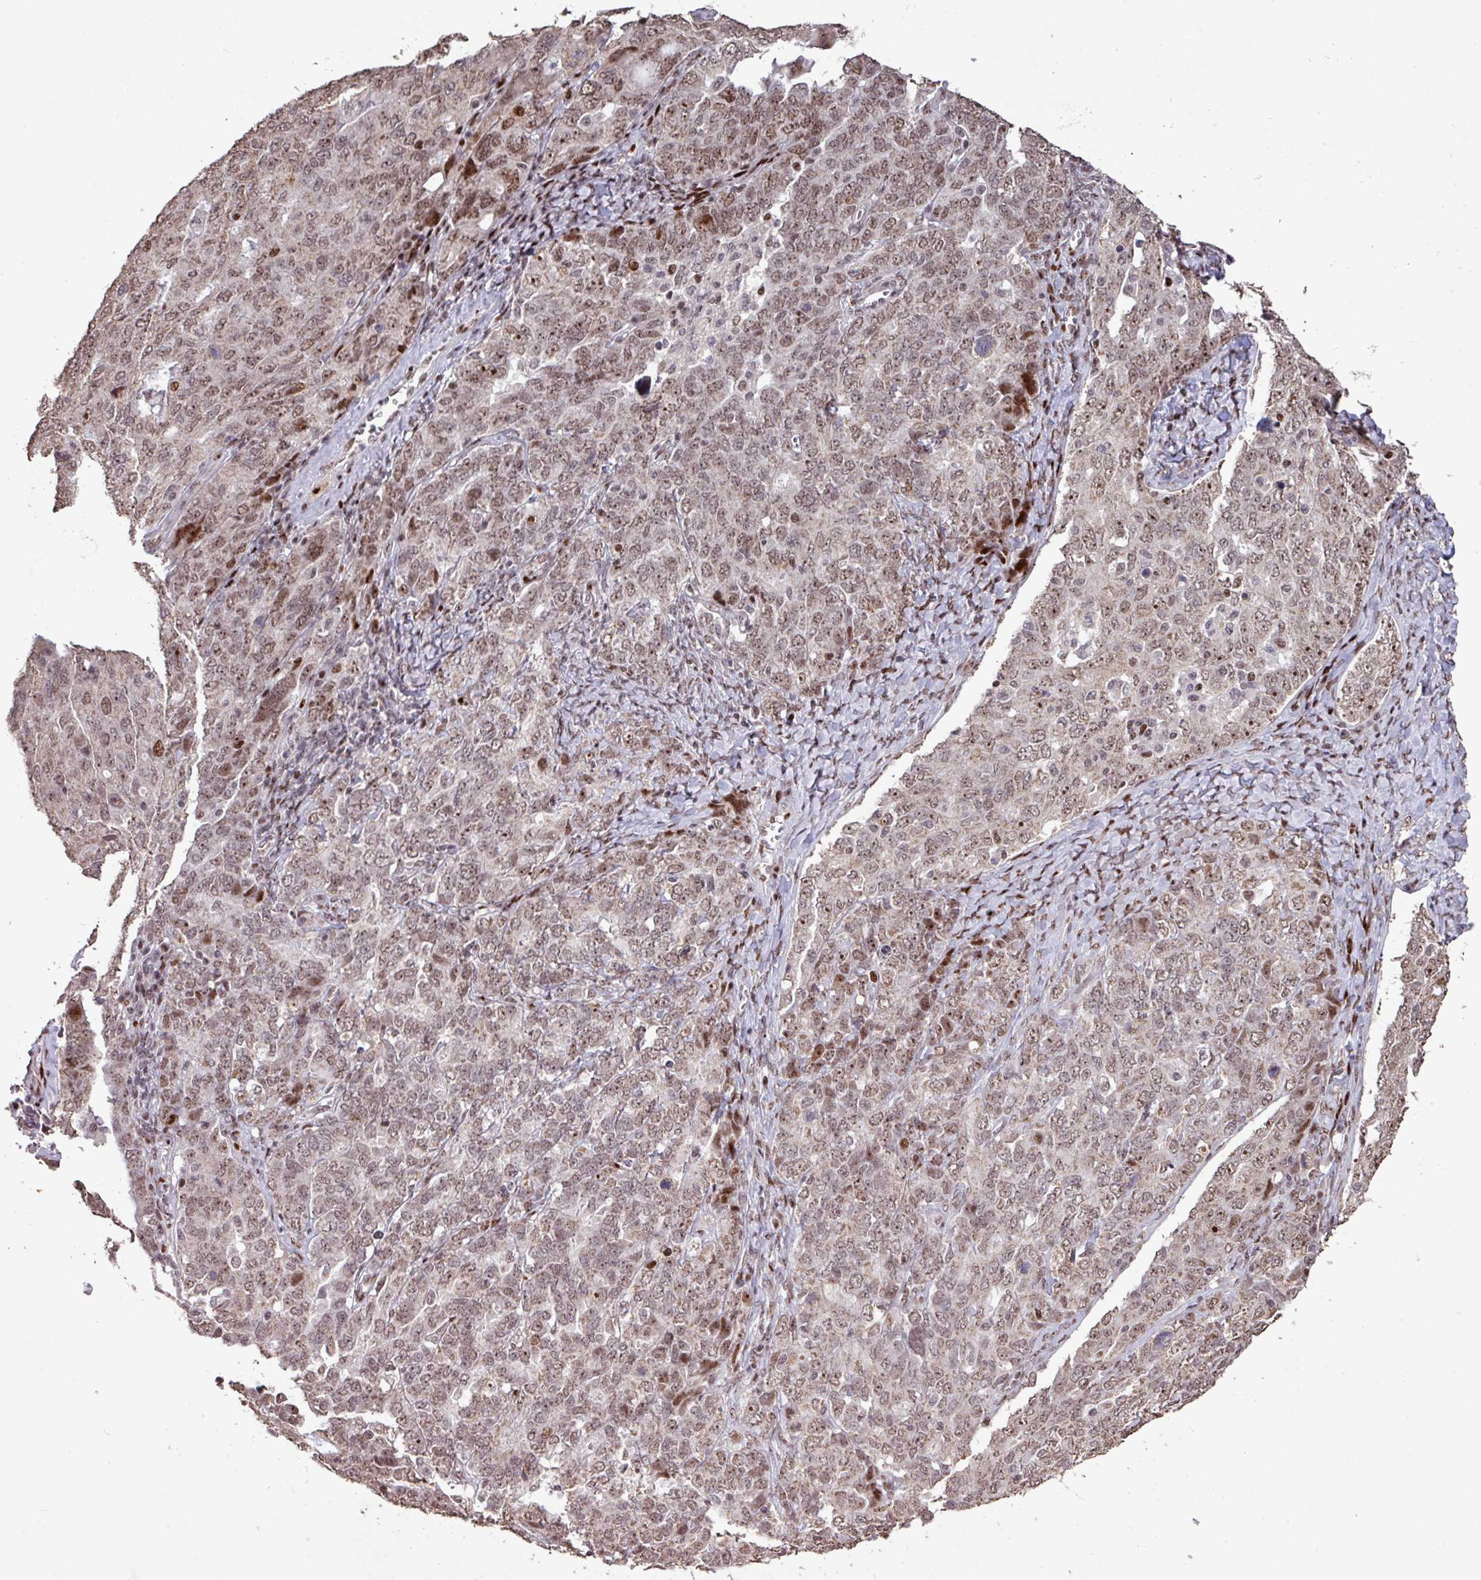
{"staining": {"intensity": "moderate", "quantity": ">75%", "location": "nuclear"}, "tissue": "ovarian cancer", "cell_type": "Tumor cells", "image_type": "cancer", "snomed": [{"axis": "morphology", "description": "Carcinoma, endometroid"}, {"axis": "topography", "description": "Ovary"}], "caption": "Ovarian cancer (endometroid carcinoma) stained with a brown dye reveals moderate nuclear positive expression in about >75% of tumor cells.", "gene": "ZNF709", "patient": {"sex": "female", "age": 62}}